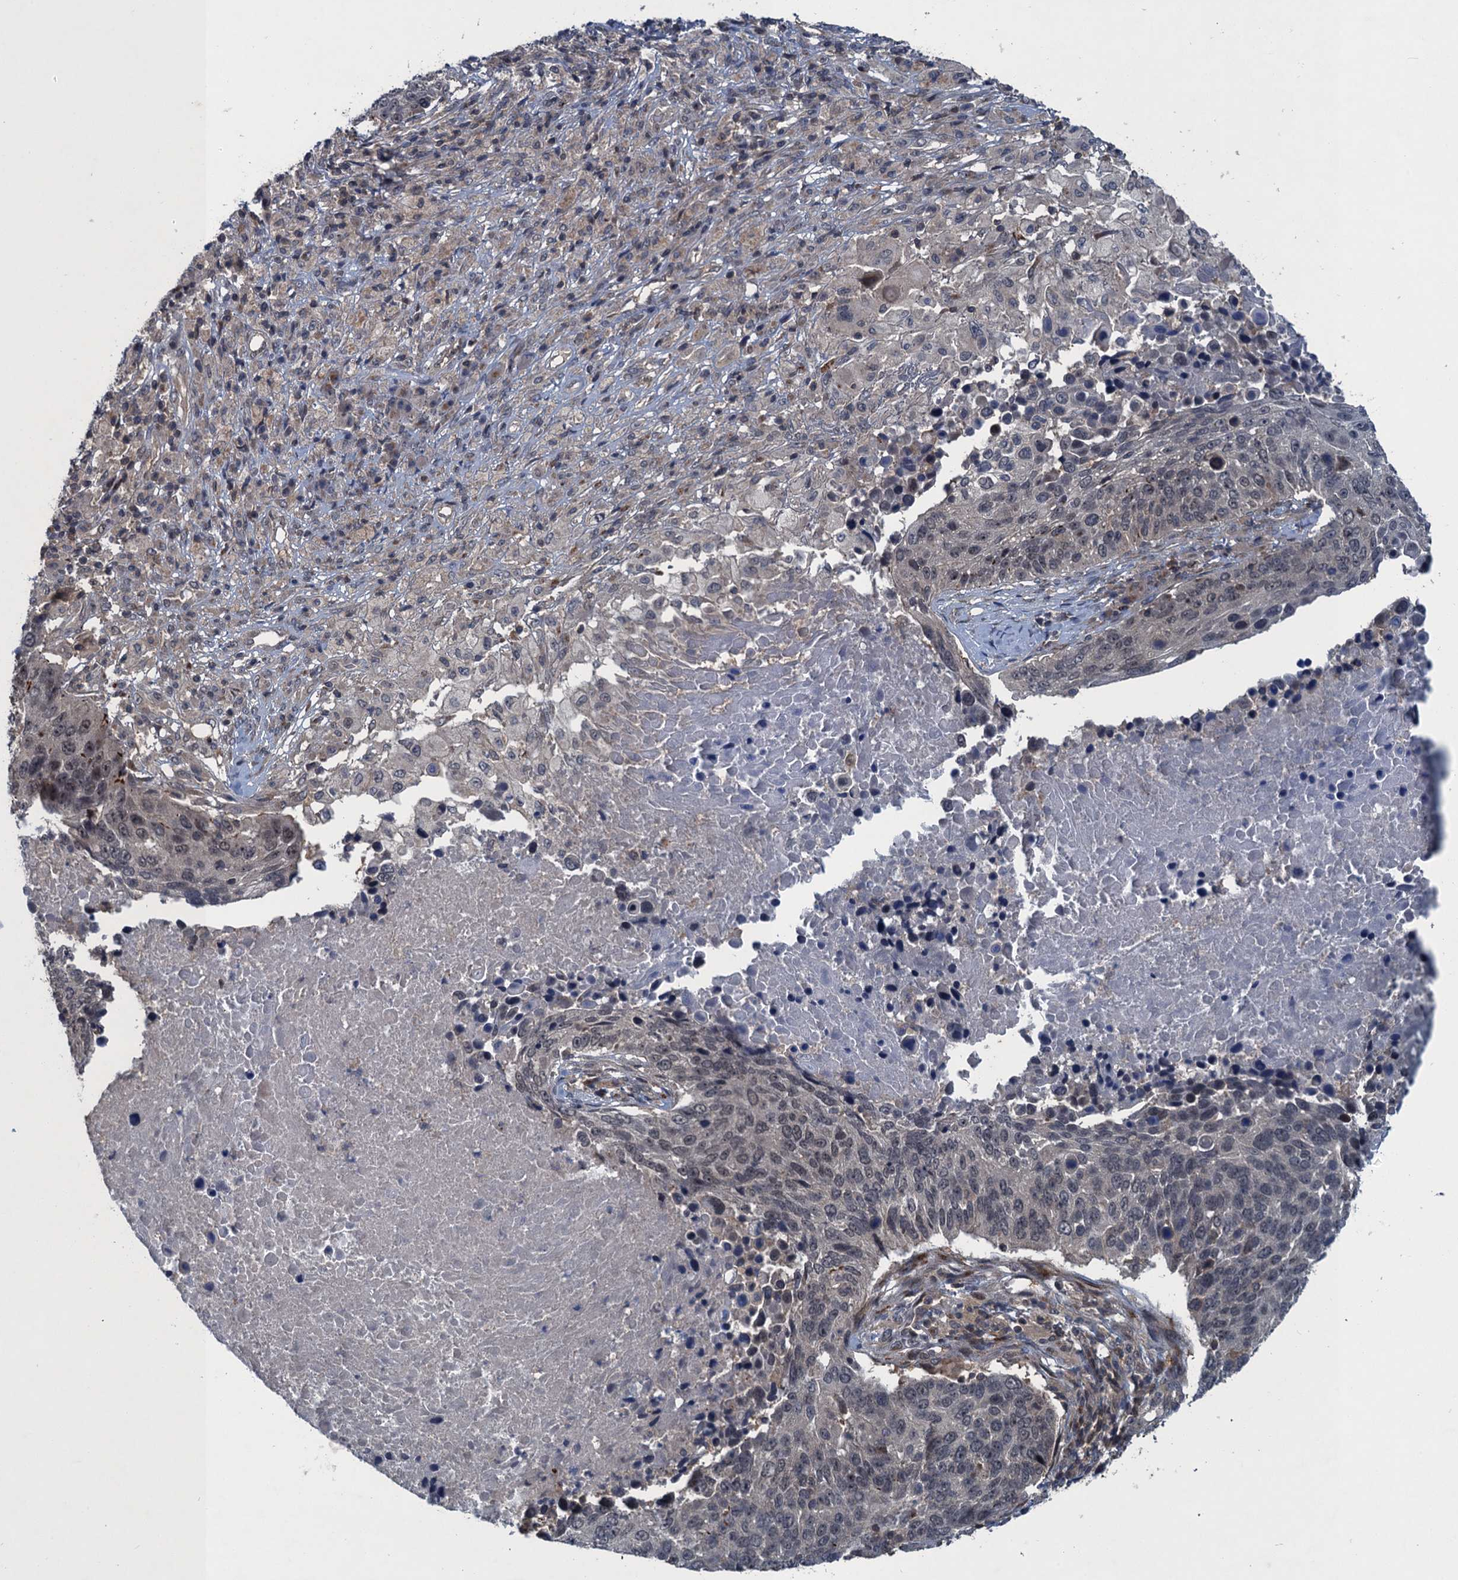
{"staining": {"intensity": "moderate", "quantity": "25%-75%", "location": "cytoplasmic/membranous,nuclear"}, "tissue": "lung cancer", "cell_type": "Tumor cells", "image_type": "cancer", "snomed": [{"axis": "morphology", "description": "Normal tissue, NOS"}, {"axis": "morphology", "description": "Squamous cell carcinoma, NOS"}, {"axis": "topography", "description": "Lymph node"}, {"axis": "topography", "description": "Lung"}], "caption": "This photomicrograph shows immunohistochemistry staining of lung cancer (squamous cell carcinoma), with medium moderate cytoplasmic/membranous and nuclear positivity in about 25%-75% of tumor cells.", "gene": "RNF165", "patient": {"sex": "male", "age": 66}}